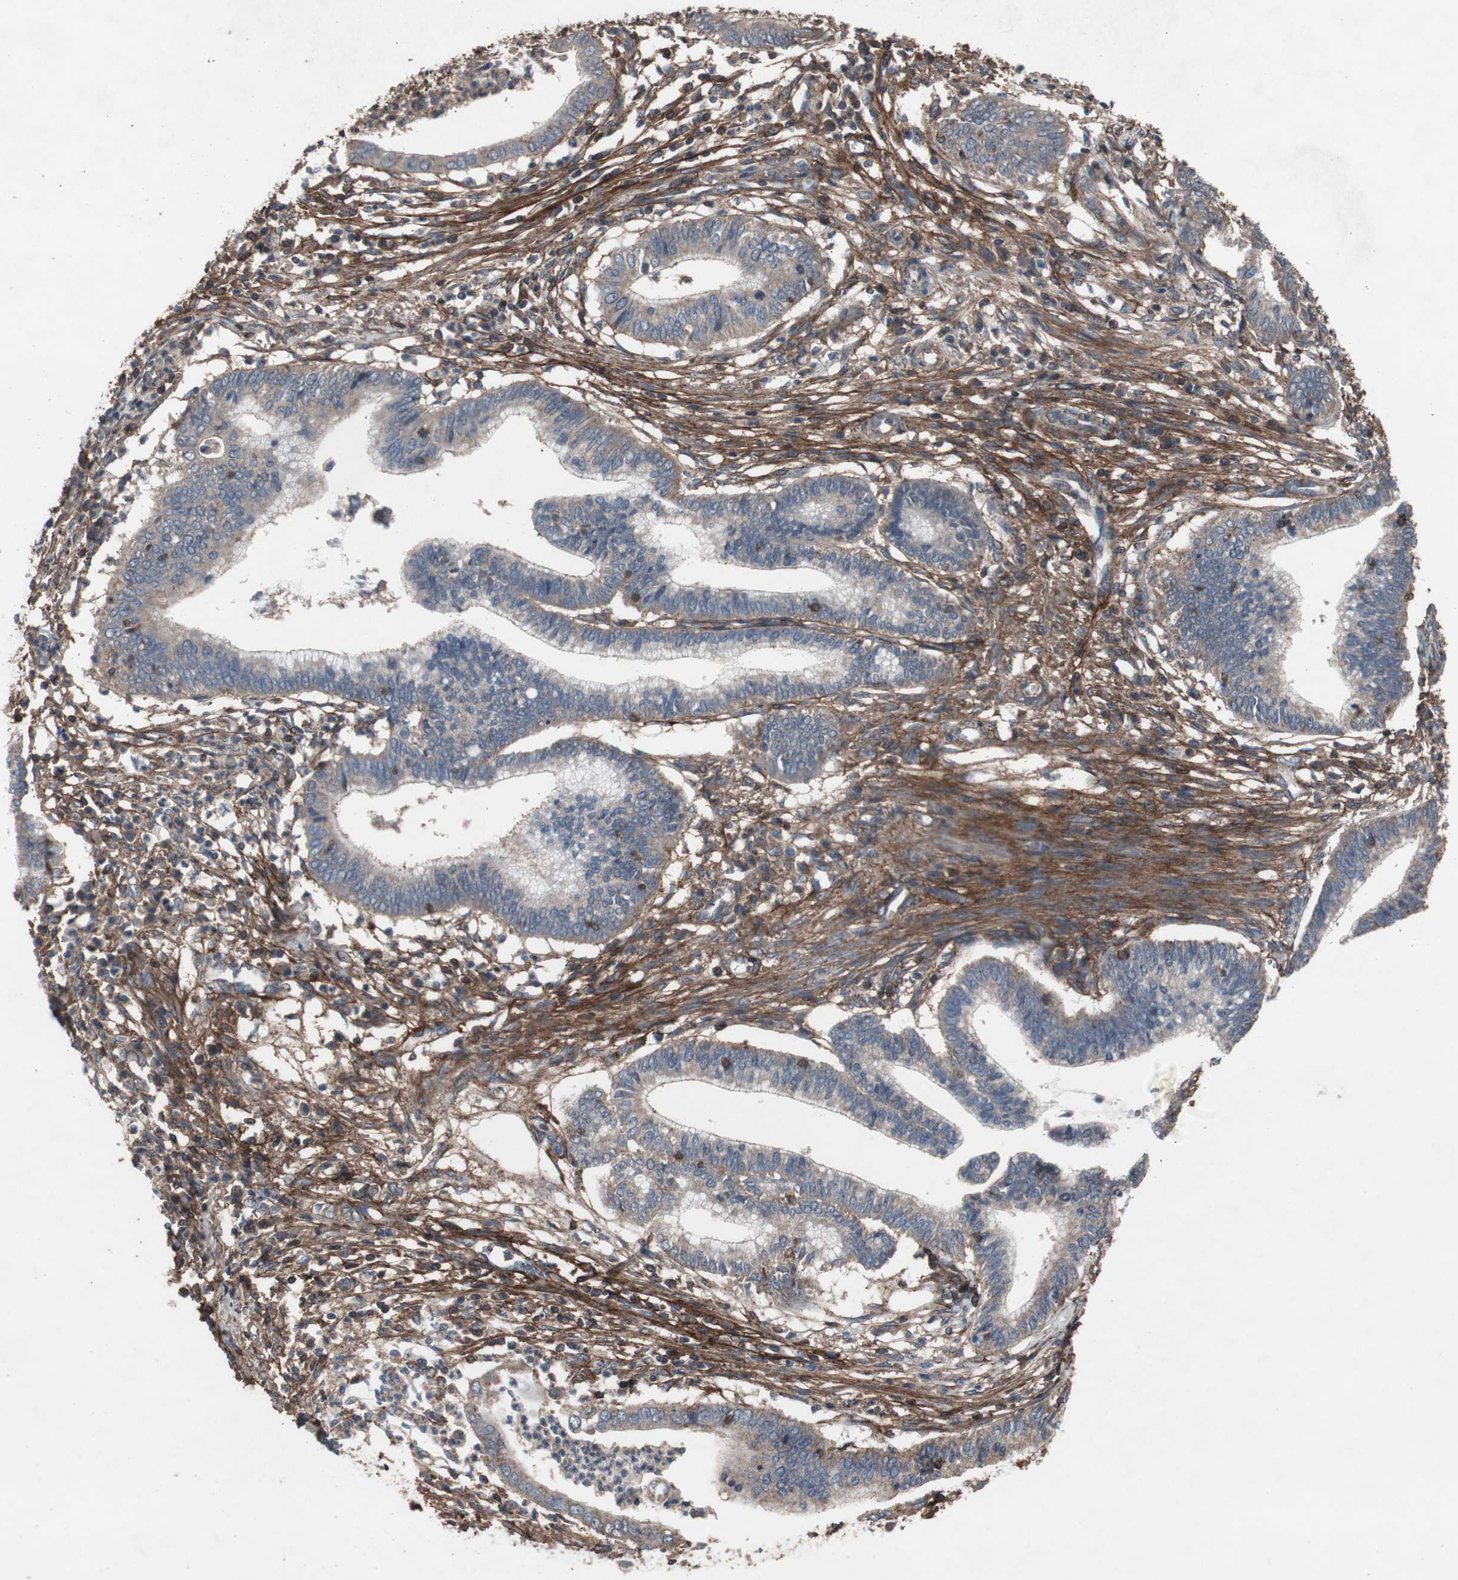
{"staining": {"intensity": "moderate", "quantity": ">75%", "location": "cytoplasmic/membranous"}, "tissue": "cervical cancer", "cell_type": "Tumor cells", "image_type": "cancer", "snomed": [{"axis": "morphology", "description": "Adenocarcinoma, NOS"}, {"axis": "topography", "description": "Cervix"}], "caption": "A histopathology image of human adenocarcinoma (cervical) stained for a protein displays moderate cytoplasmic/membranous brown staining in tumor cells.", "gene": "COL6A2", "patient": {"sex": "female", "age": 36}}